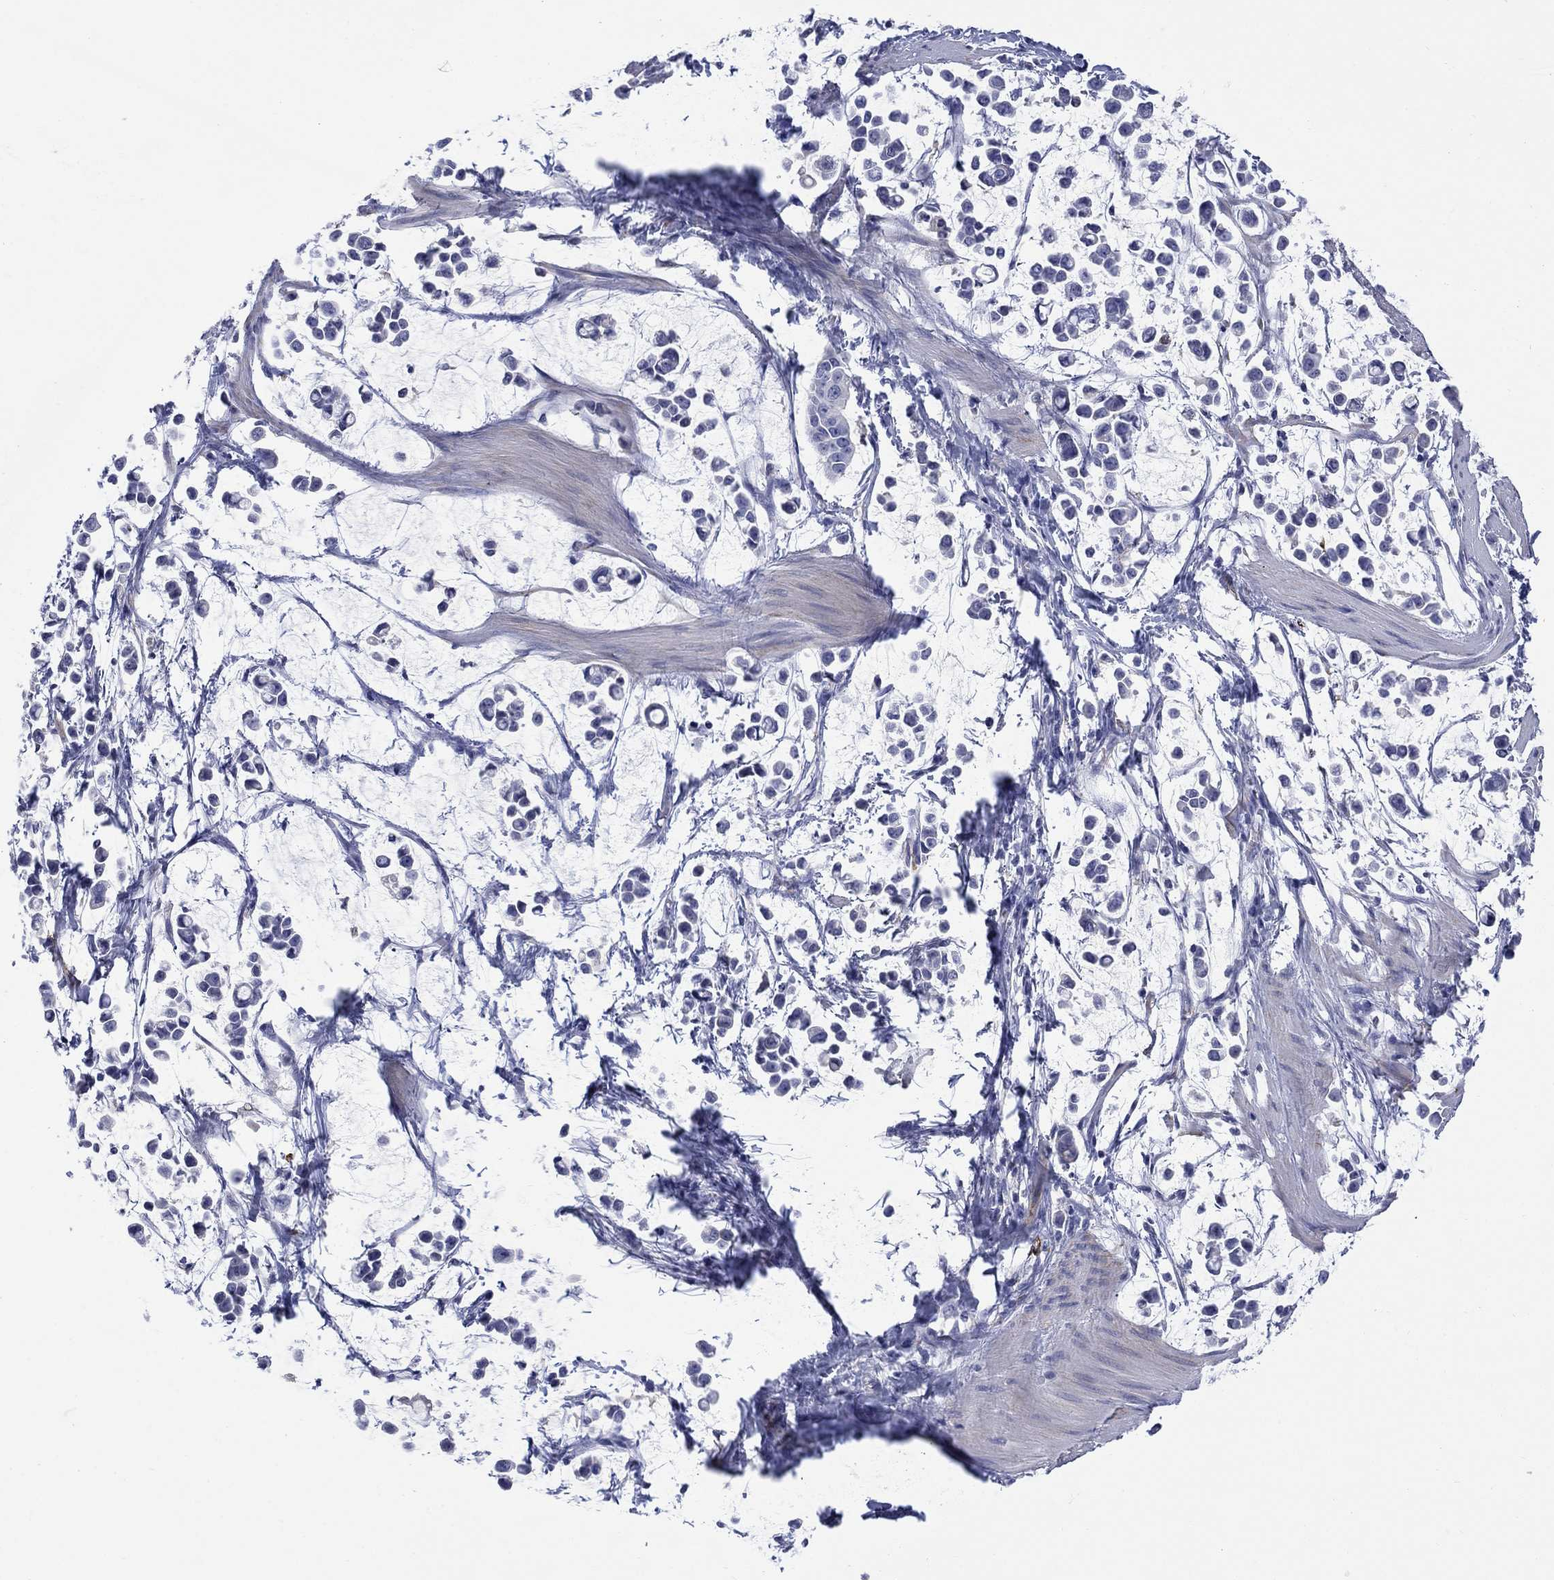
{"staining": {"intensity": "negative", "quantity": "none", "location": "none"}, "tissue": "stomach cancer", "cell_type": "Tumor cells", "image_type": "cancer", "snomed": [{"axis": "morphology", "description": "Adenocarcinoma, NOS"}, {"axis": "topography", "description": "Stomach"}], "caption": "Immunohistochemistry image of neoplastic tissue: adenocarcinoma (stomach) stained with DAB (3,3'-diaminobenzidine) demonstrates no significant protein staining in tumor cells.", "gene": "PTPRZ1", "patient": {"sex": "male", "age": 82}}